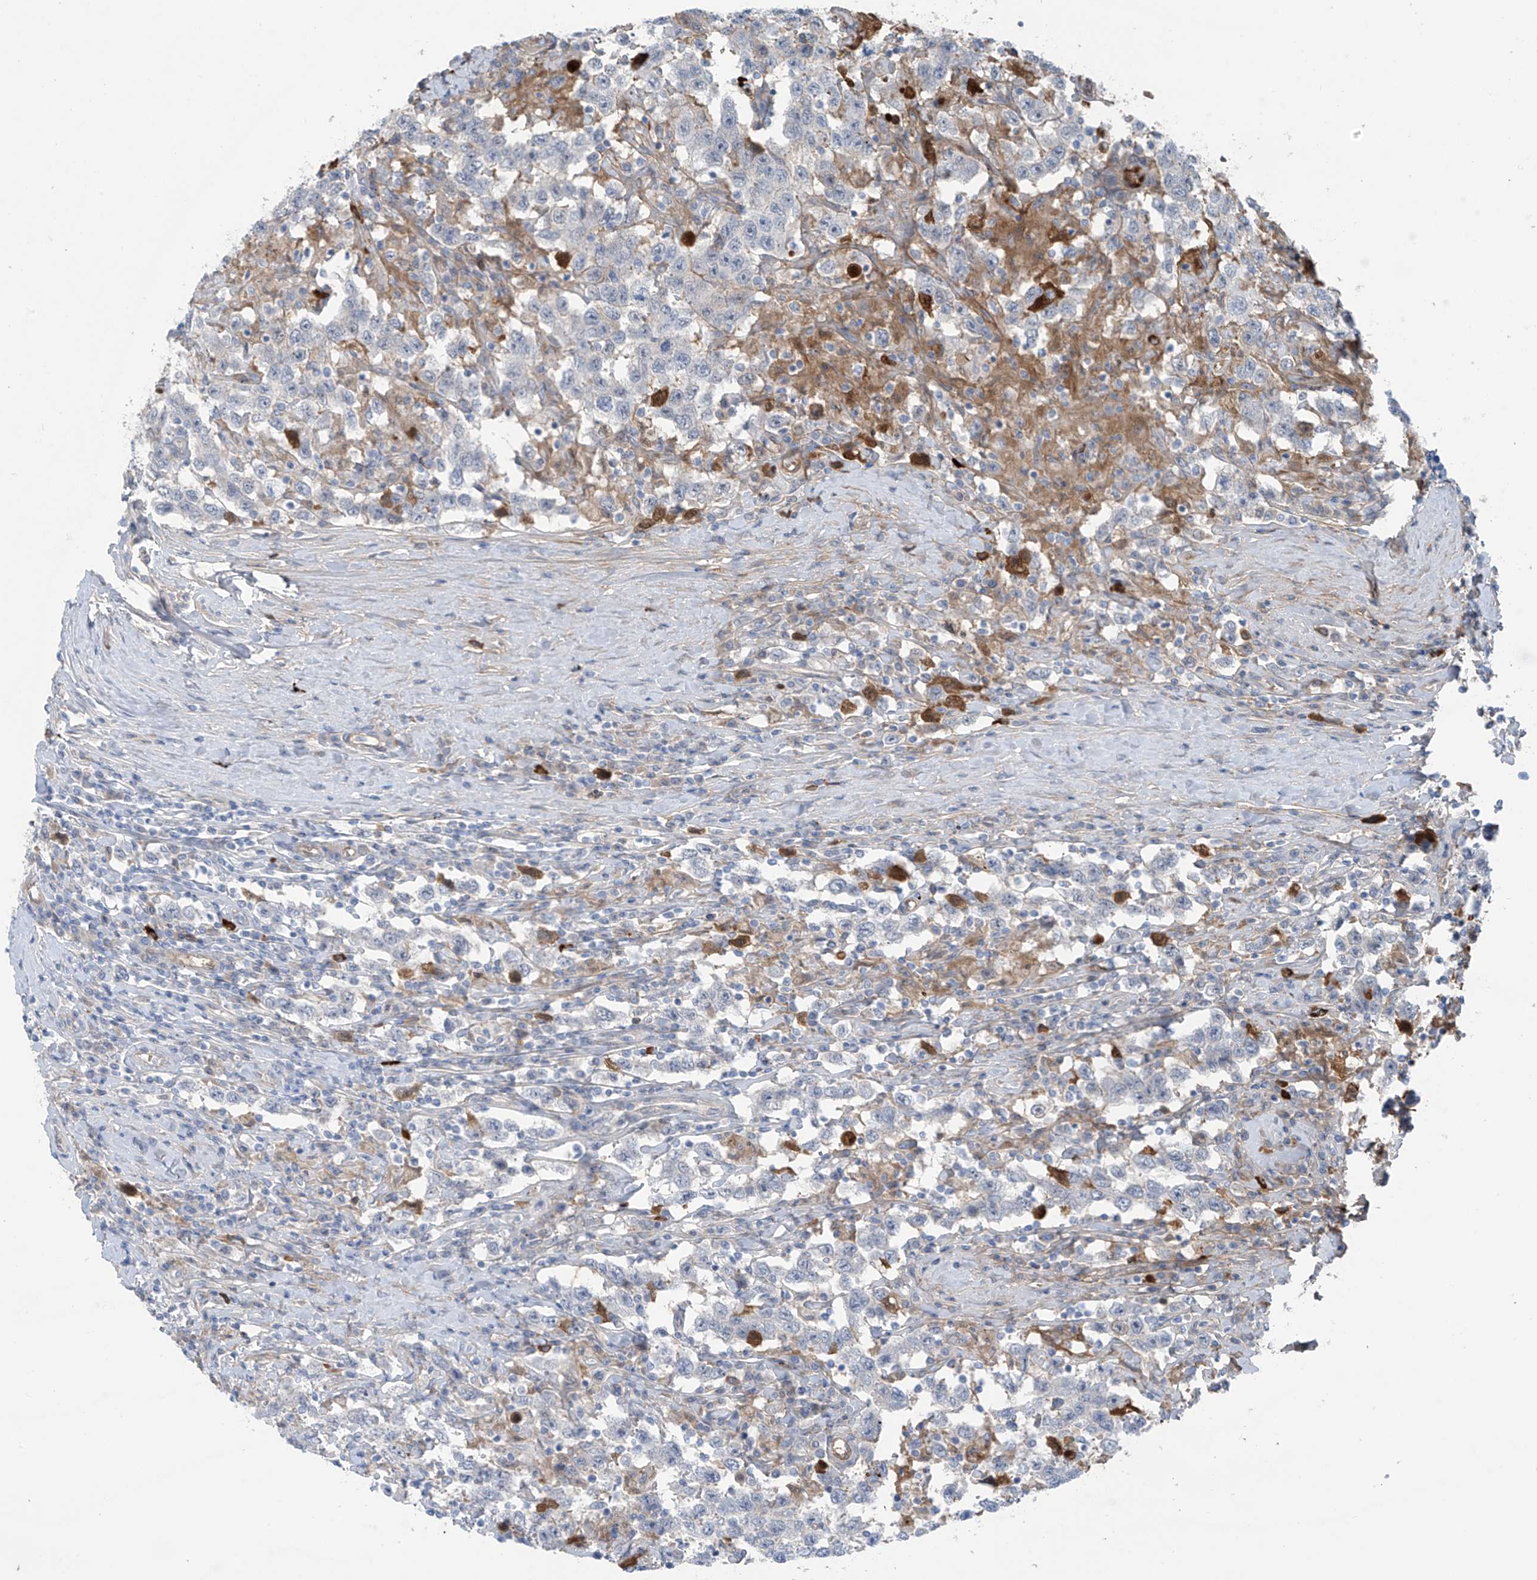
{"staining": {"intensity": "negative", "quantity": "none", "location": "none"}, "tissue": "testis cancer", "cell_type": "Tumor cells", "image_type": "cancer", "snomed": [{"axis": "morphology", "description": "Seminoma, NOS"}, {"axis": "topography", "description": "Testis"}], "caption": "Tumor cells show no significant expression in testis seminoma.", "gene": "ZNF793", "patient": {"sex": "male", "age": 41}}